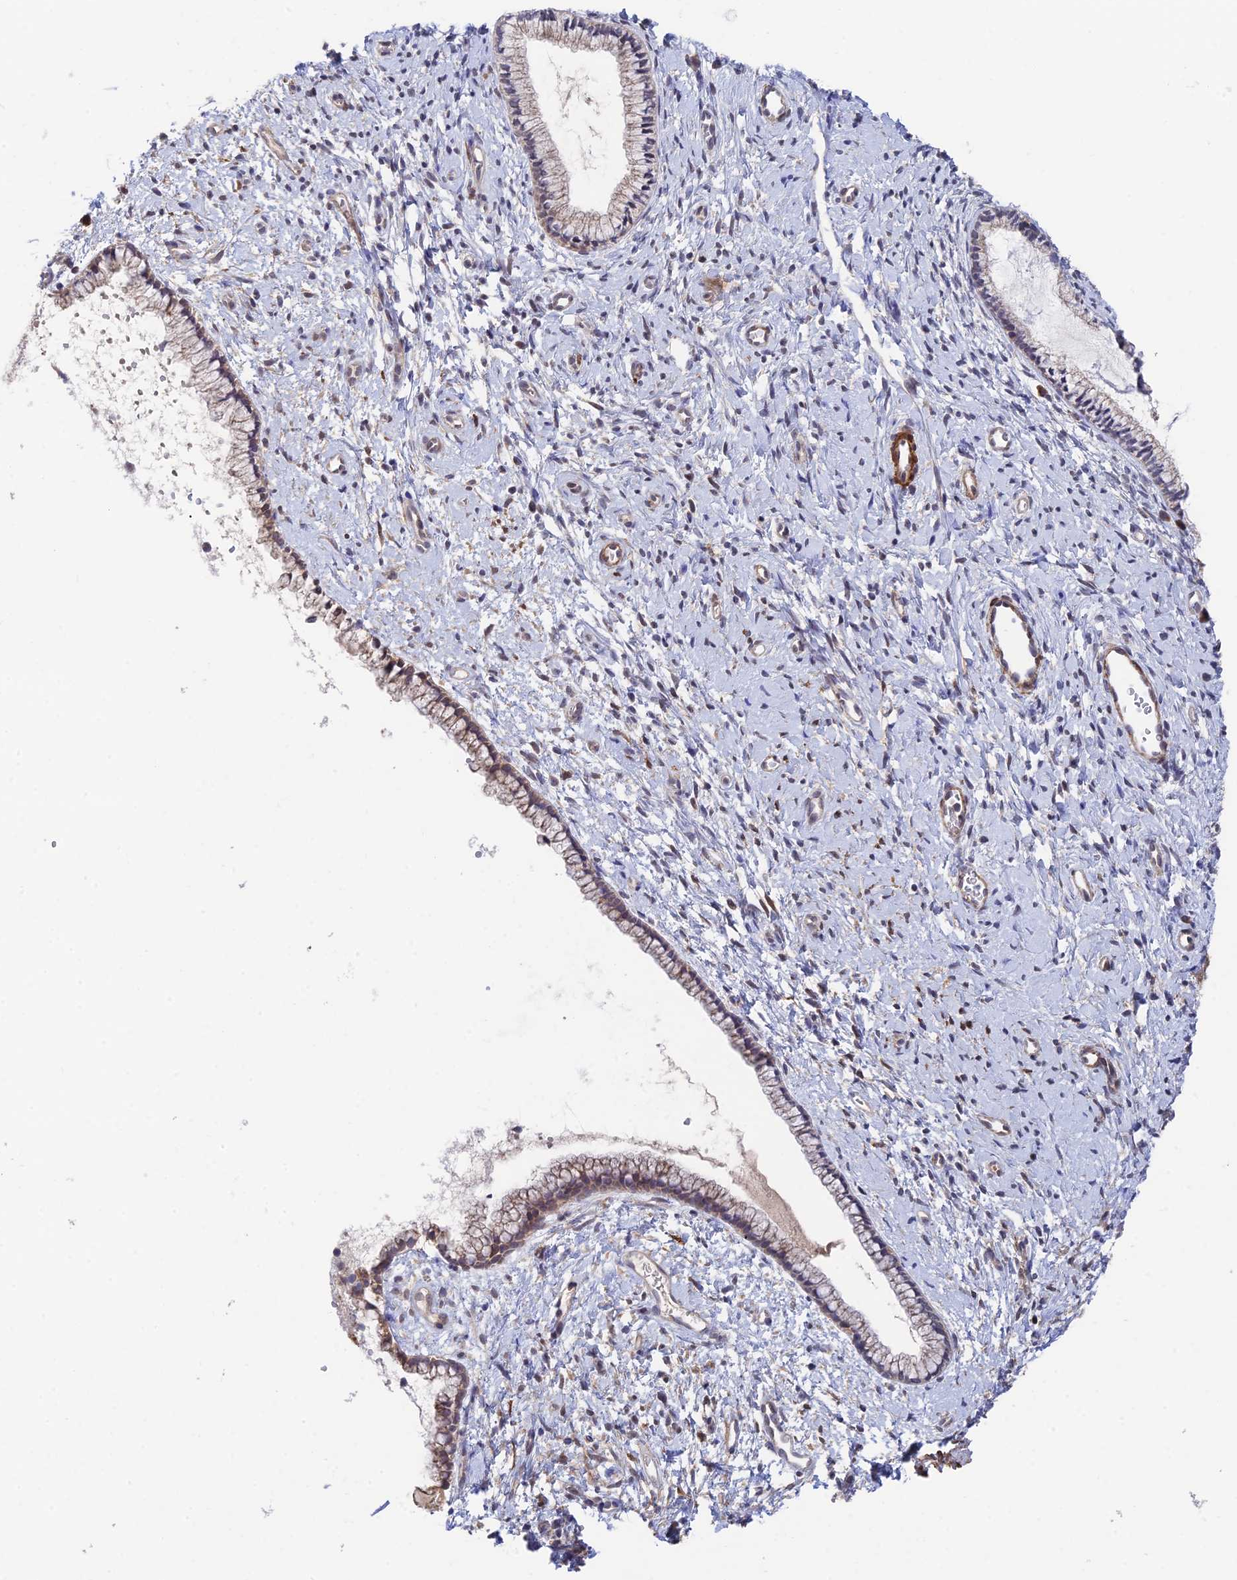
{"staining": {"intensity": "moderate", "quantity": ">75%", "location": "cytoplasmic/membranous"}, "tissue": "cervix", "cell_type": "Glandular cells", "image_type": "normal", "snomed": [{"axis": "morphology", "description": "Normal tissue, NOS"}, {"axis": "topography", "description": "Cervix"}], "caption": "Human cervix stained for a protein (brown) exhibits moderate cytoplasmic/membranous positive positivity in approximately >75% of glandular cells.", "gene": "ZNF320", "patient": {"sex": "female", "age": 57}}